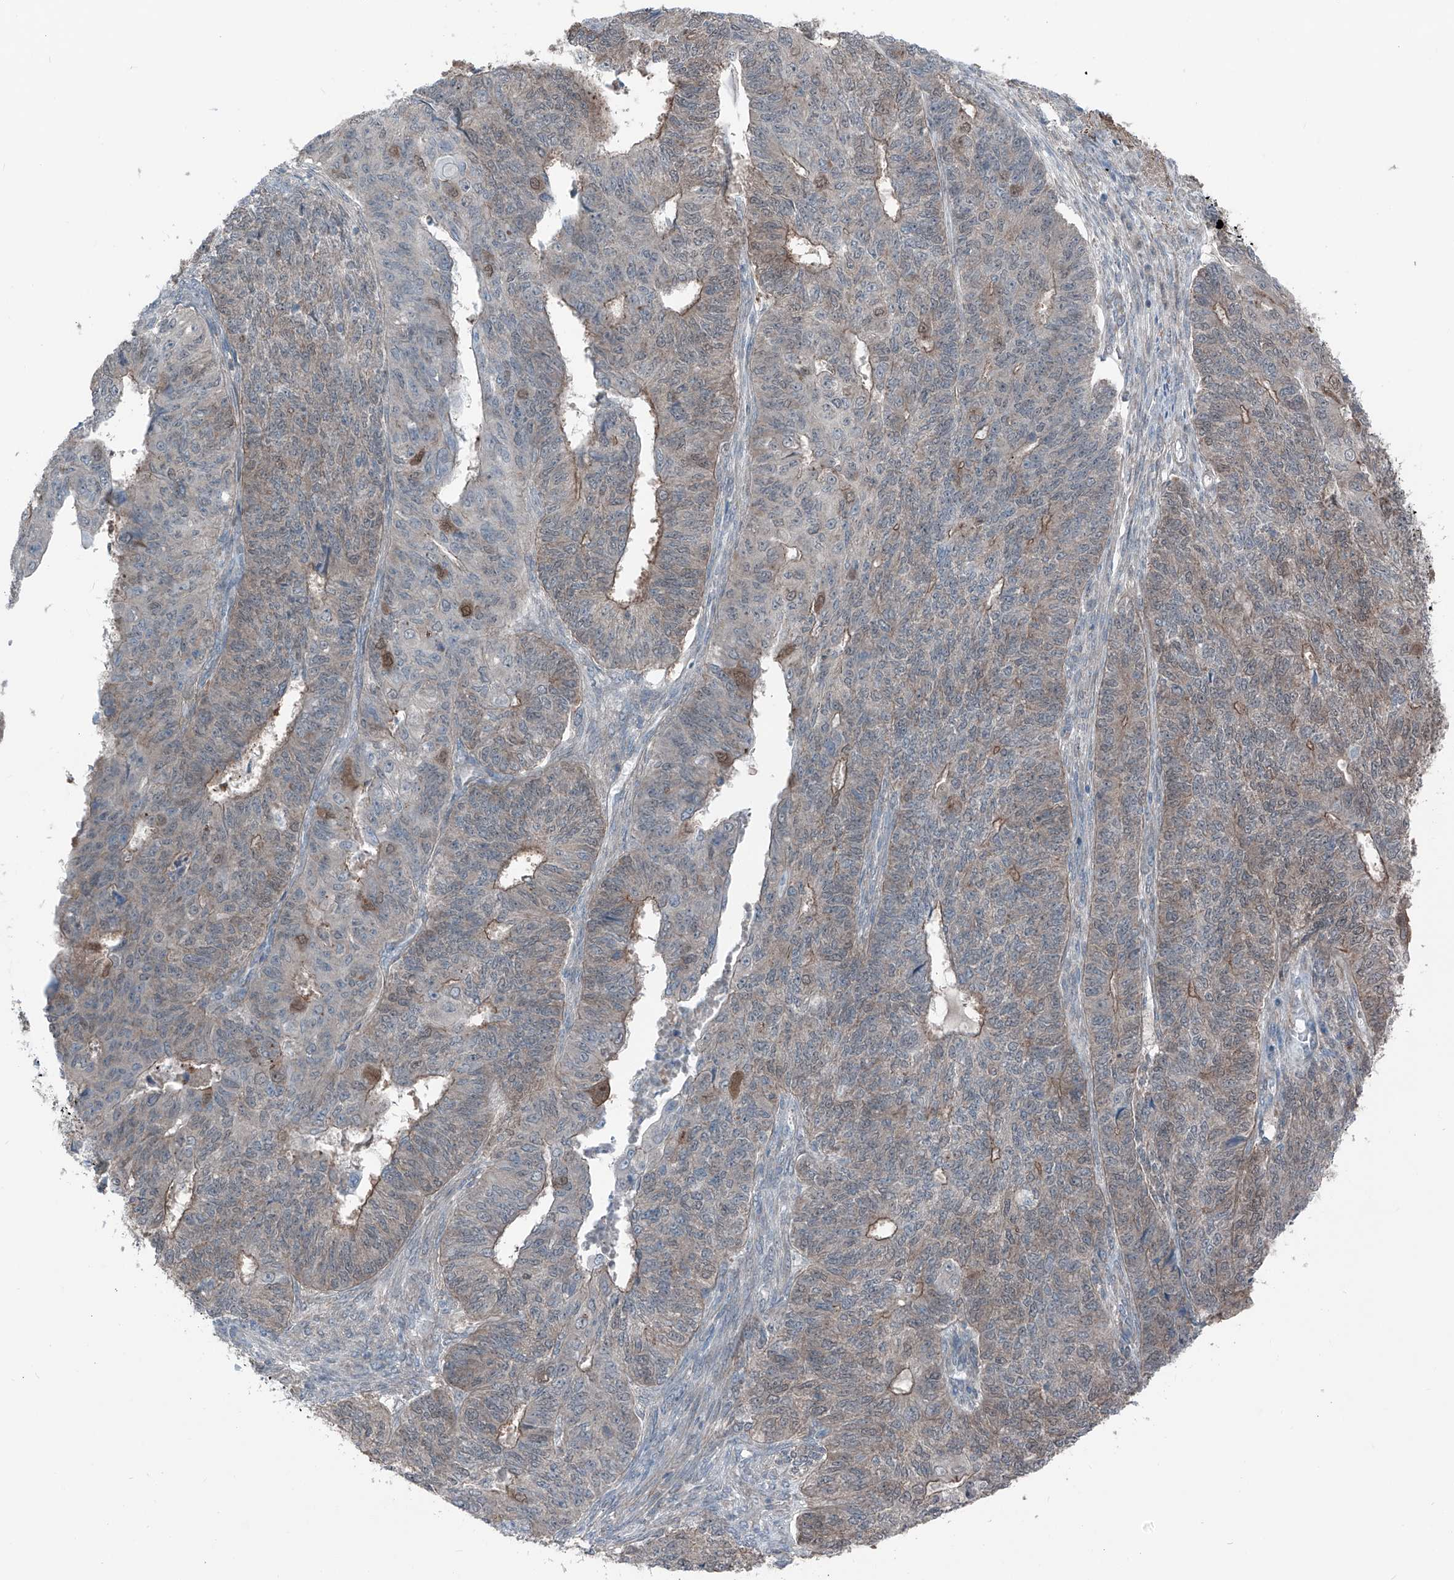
{"staining": {"intensity": "moderate", "quantity": "<25%", "location": "cytoplasmic/membranous,nuclear"}, "tissue": "endometrial cancer", "cell_type": "Tumor cells", "image_type": "cancer", "snomed": [{"axis": "morphology", "description": "Adenocarcinoma, NOS"}, {"axis": "topography", "description": "Endometrium"}], "caption": "An immunohistochemistry micrograph of neoplastic tissue is shown. Protein staining in brown shows moderate cytoplasmic/membranous and nuclear positivity in endometrial cancer within tumor cells.", "gene": "HSPB11", "patient": {"sex": "female", "age": 32}}